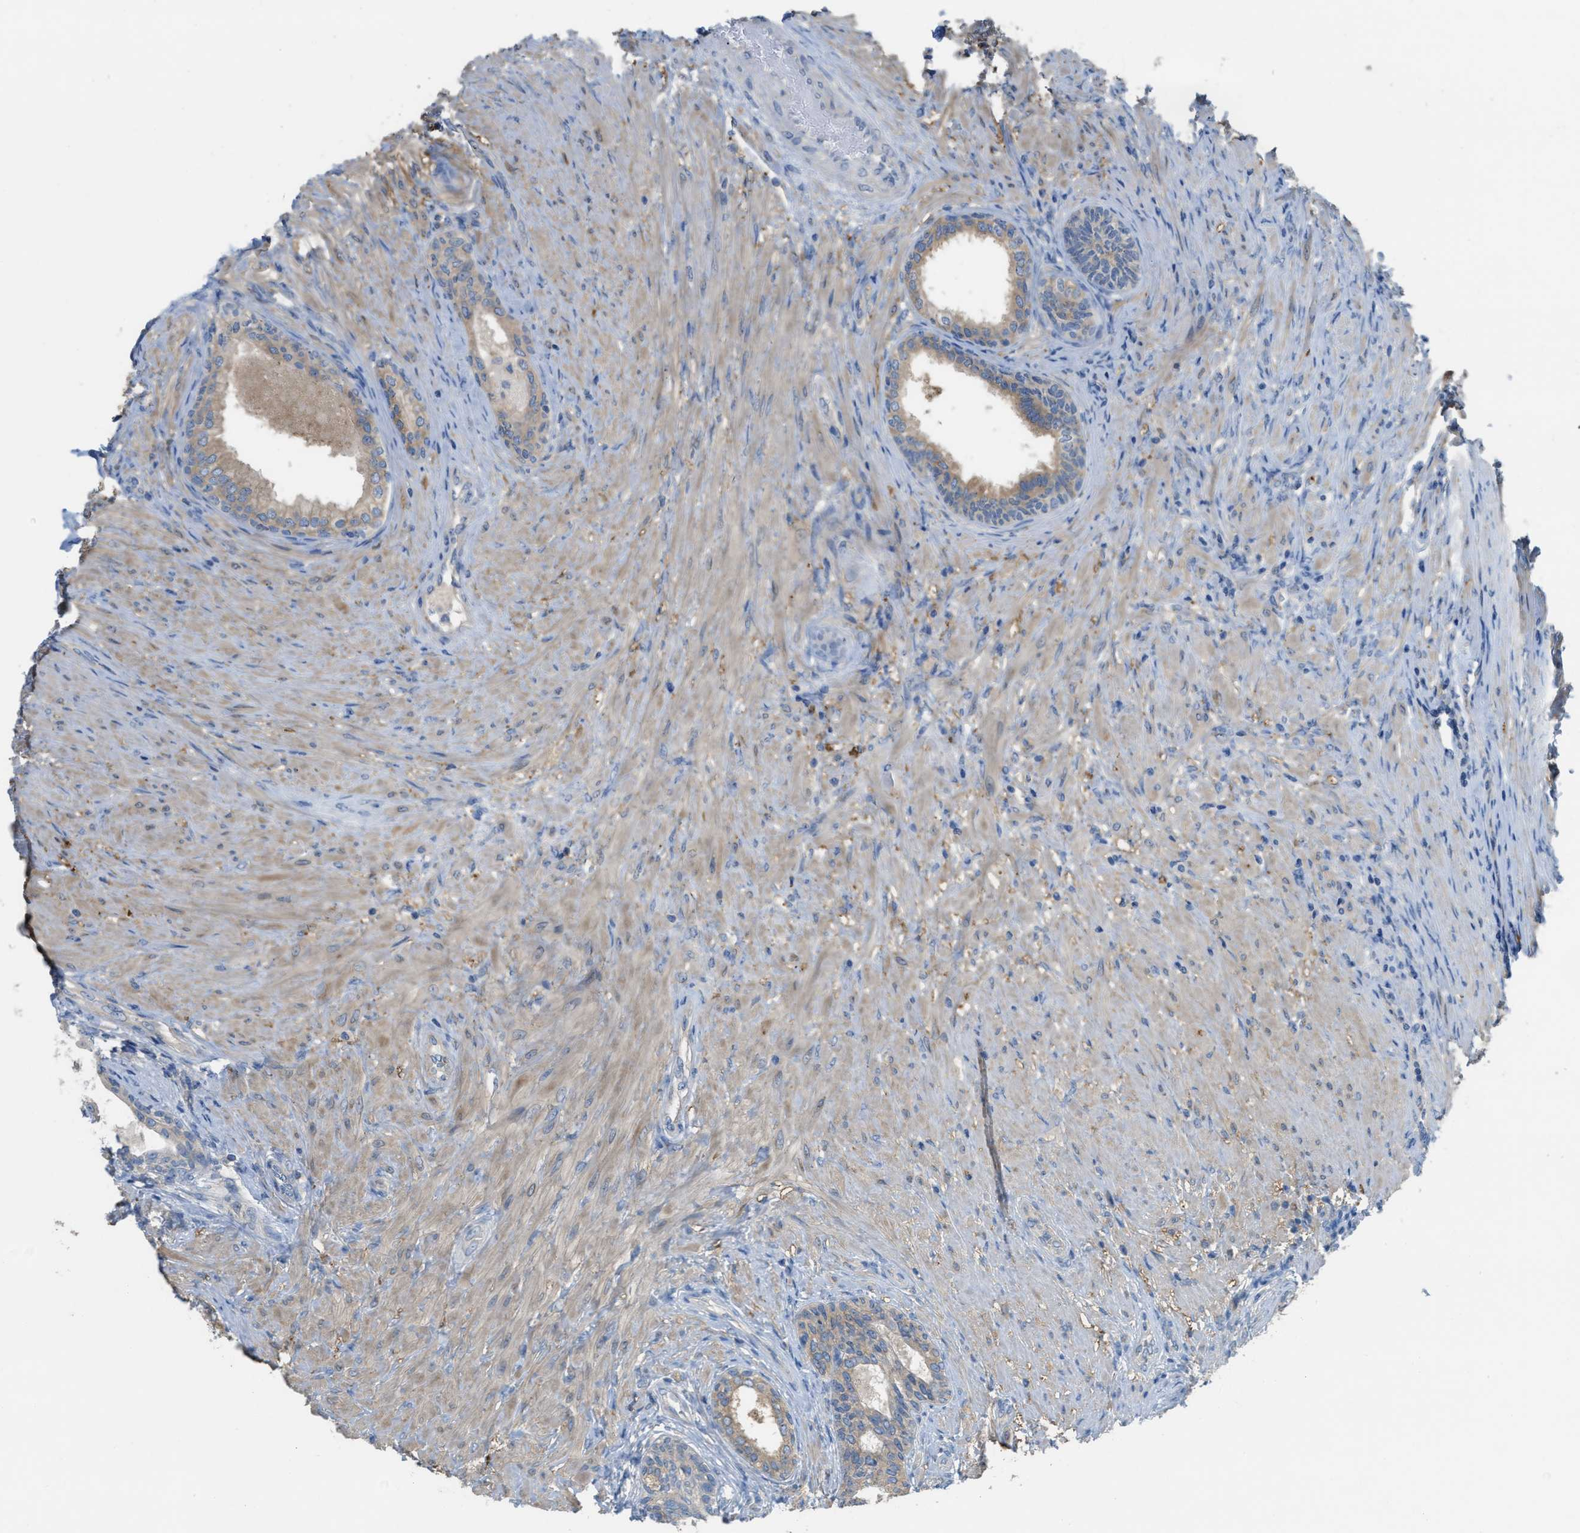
{"staining": {"intensity": "moderate", "quantity": ">75%", "location": "cytoplasmic/membranous"}, "tissue": "prostate", "cell_type": "Glandular cells", "image_type": "normal", "snomed": [{"axis": "morphology", "description": "Normal tissue, NOS"}, {"axis": "topography", "description": "Prostate"}], "caption": "This image exhibits immunohistochemistry staining of benign human prostate, with medium moderate cytoplasmic/membranous expression in about >75% of glandular cells.", "gene": "UBA5", "patient": {"sex": "male", "age": 76}}